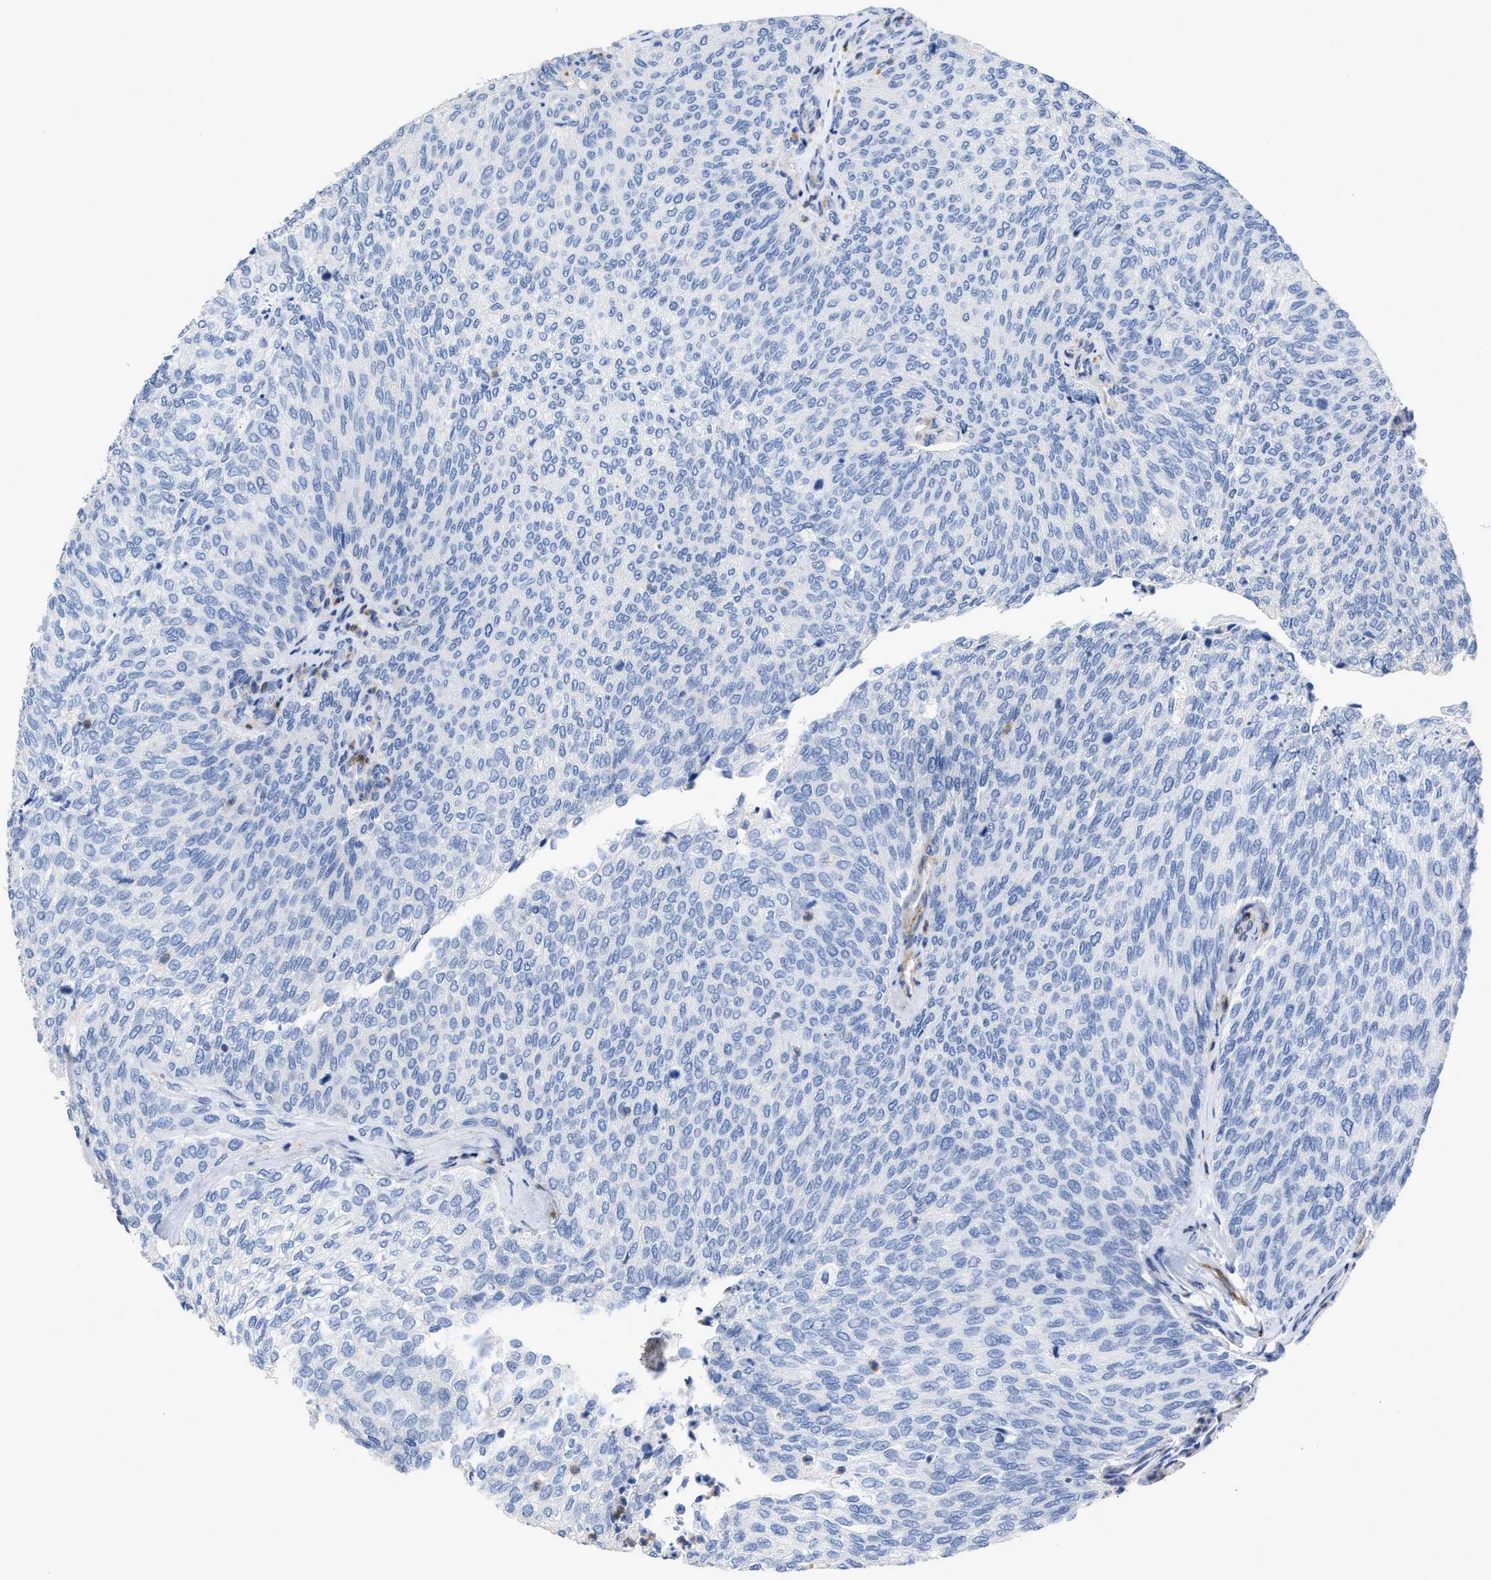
{"staining": {"intensity": "negative", "quantity": "none", "location": "none"}, "tissue": "urothelial cancer", "cell_type": "Tumor cells", "image_type": "cancer", "snomed": [{"axis": "morphology", "description": "Urothelial carcinoma, Low grade"}, {"axis": "topography", "description": "Urinary bladder"}], "caption": "Immunohistochemical staining of urothelial carcinoma (low-grade) demonstrates no significant positivity in tumor cells.", "gene": "PRMT2", "patient": {"sex": "female", "age": 79}}